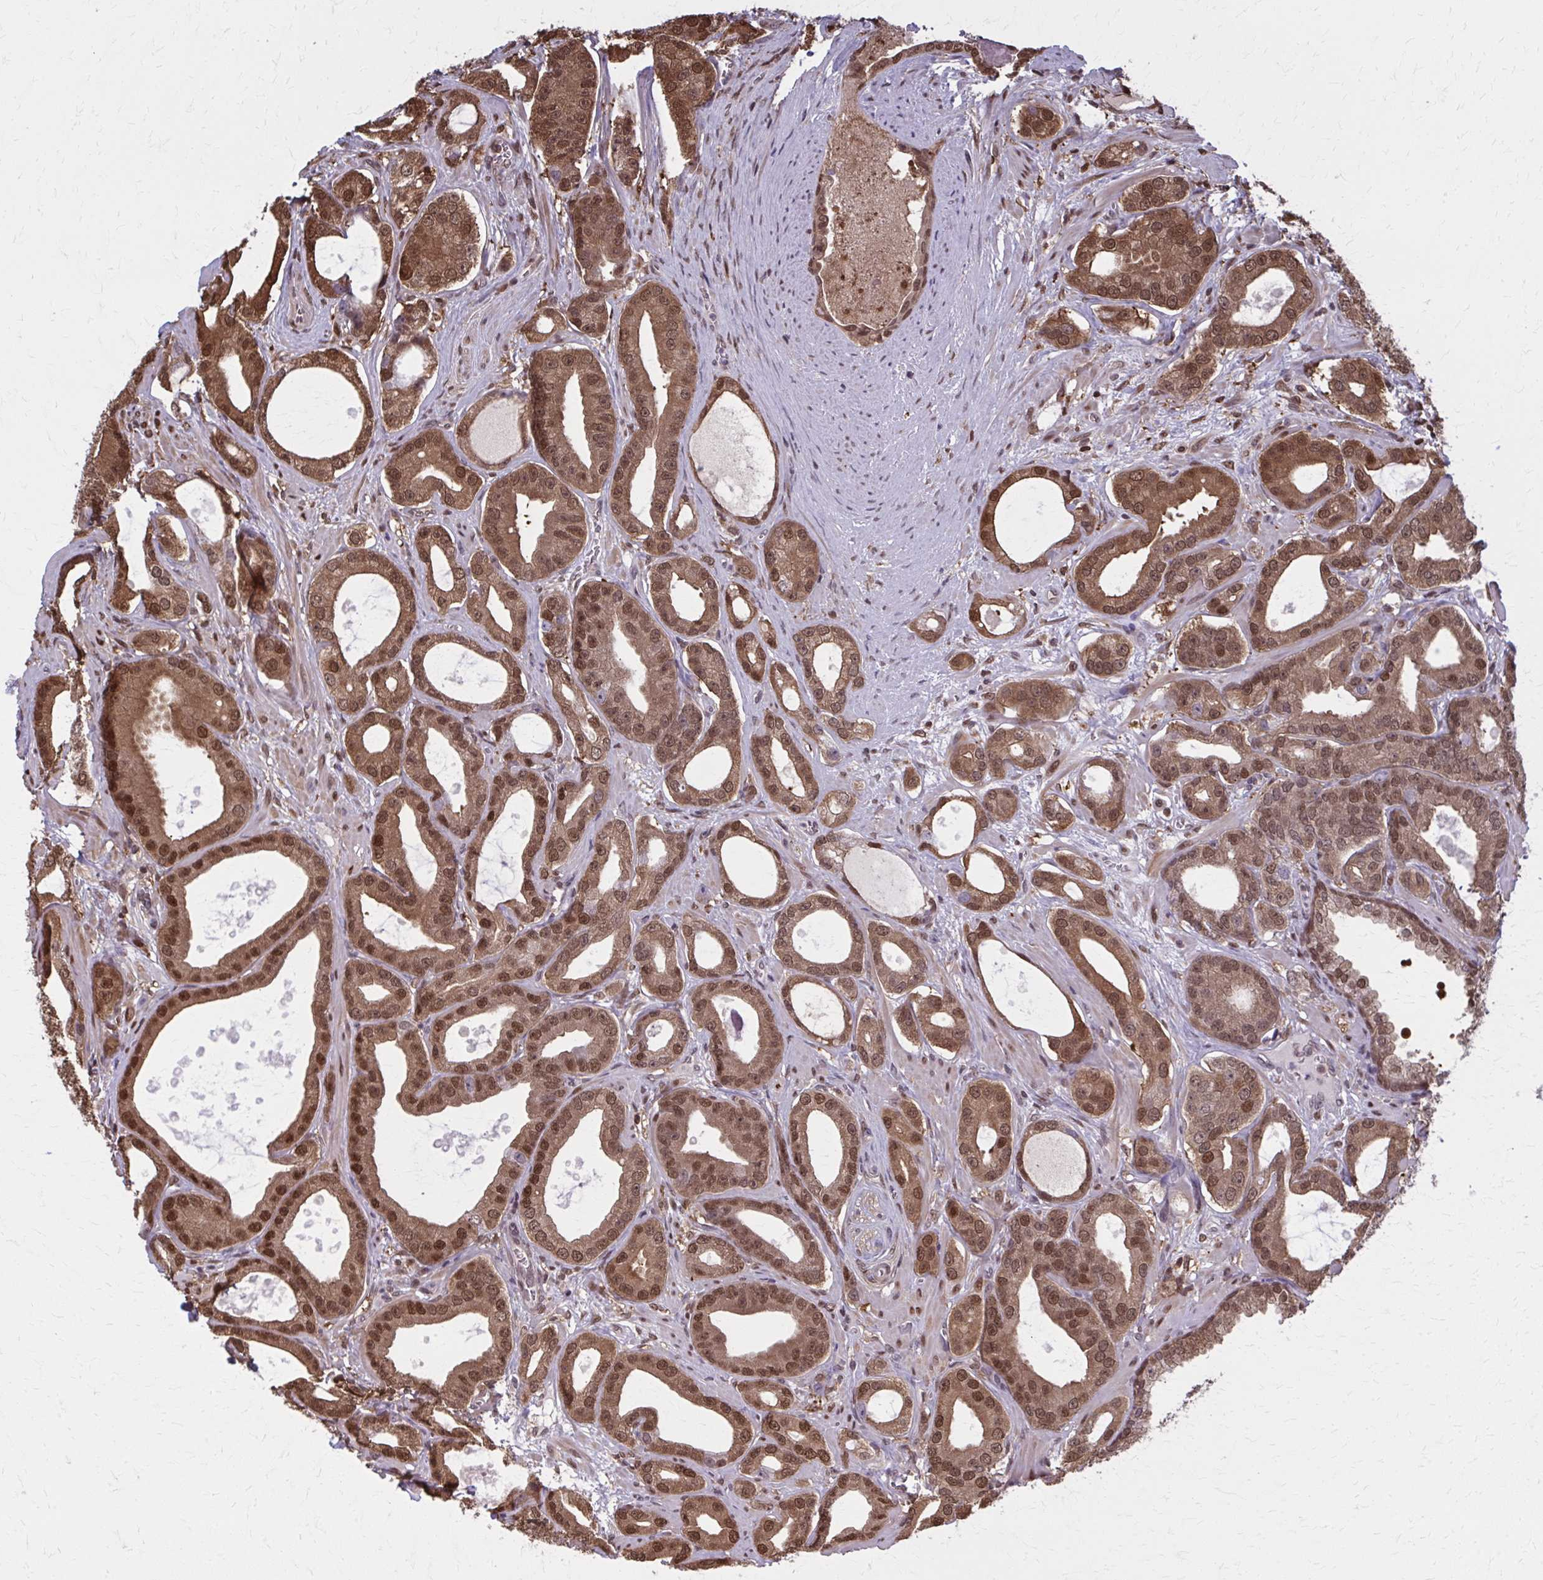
{"staining": {"intensity": "moderate", "quantity": ">75%", "location": "cytoplasmic/membranous,nuclear"}, "tissue": "prostate cancer", "cell_type": "Tumor cells", "image_type": "cancer", "snomed": [{"axis": "morphology", "description": "Adenocarcinoma, High grade"}, {"axis": "topography", "description": "Prostate"}], "caption": "Moderate cytoplasmic/membranous and nuclear positivity for a protein is seen in approximately >75% of tumor cells of prostate high-grade adenocarcinoma using IHC.", "gene": "MDH1", "patient": {"sex": "male", "age": 65}}